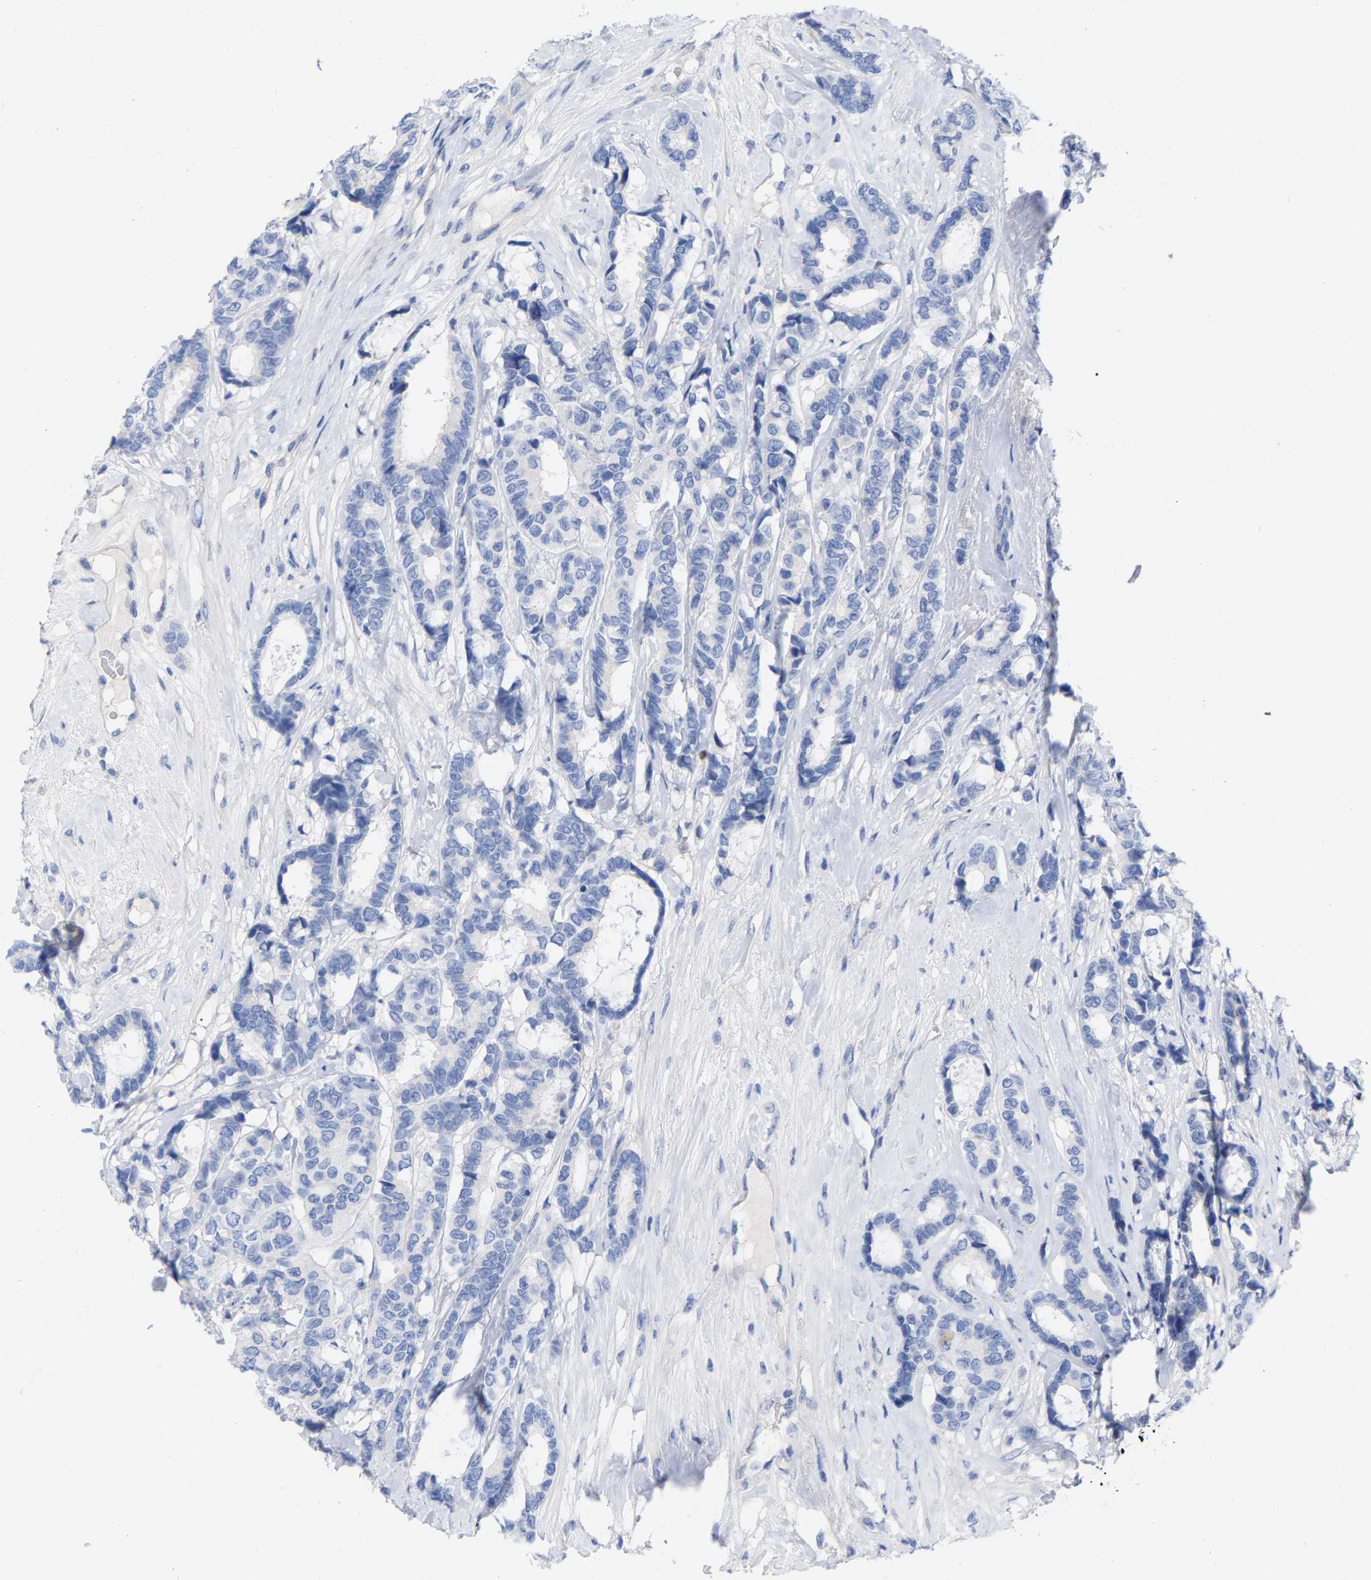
{"staining": {"intensity": "negative", "quantity": "none", "location": "none"}, "tissue": "breast cancer", "cell_type": "Tumor cells", "image_type": "cancer", "snomed": [{"axis": "morphology", "description": "Duct carcinoma"}, {"axis": "topography", "description": "Breast"}], "caption": "Immunohistochemistry (IHC) photomicrograph of breast cancer (invasive ductal carcinoma) stained for a protein (brown), which demonstrates no staining in tumor cells.", "gene": "HAPLN1", "patient": {"sex": "female", "age": 87}}